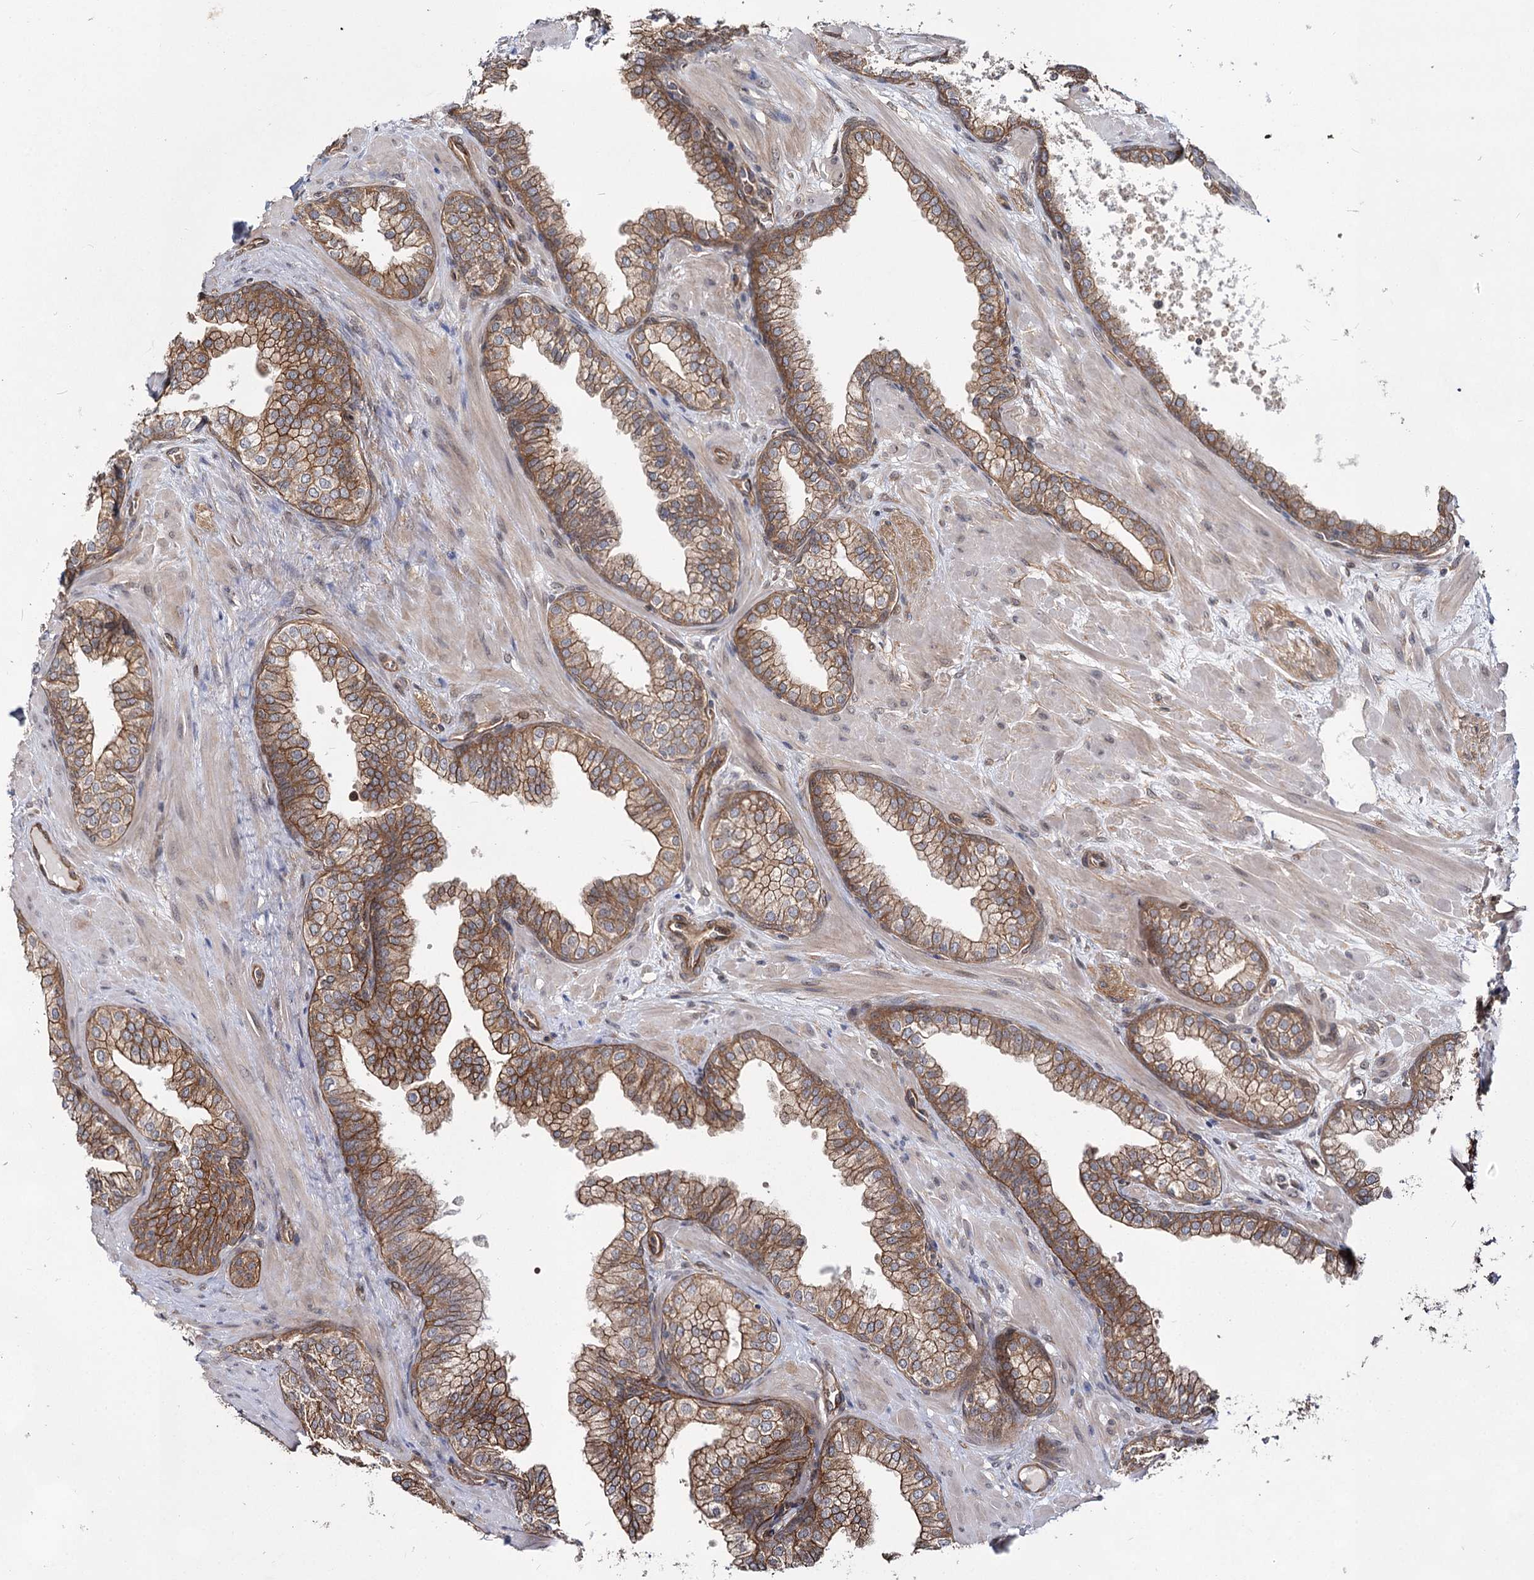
{"staining": {"intensity": "strong", "quantity": ">75%", "location": "cytoplasmic/membranous"}, "tissue": "prostate", "cell_type": "Glandular cells", "image_type": "normal", "snomed": [{"axis": "morphology", "description": "Normal tissue, NOS"}, {"axis": "topography", "description": "Prostate"}], "caption": "Strong cytoplasmic/membranous staining for a protein is identified in approximately >75% of glandular cells of normal prostate using IHC.", "gene": "IQSEC1", "patient": {"sex": "male", "age": 60}}